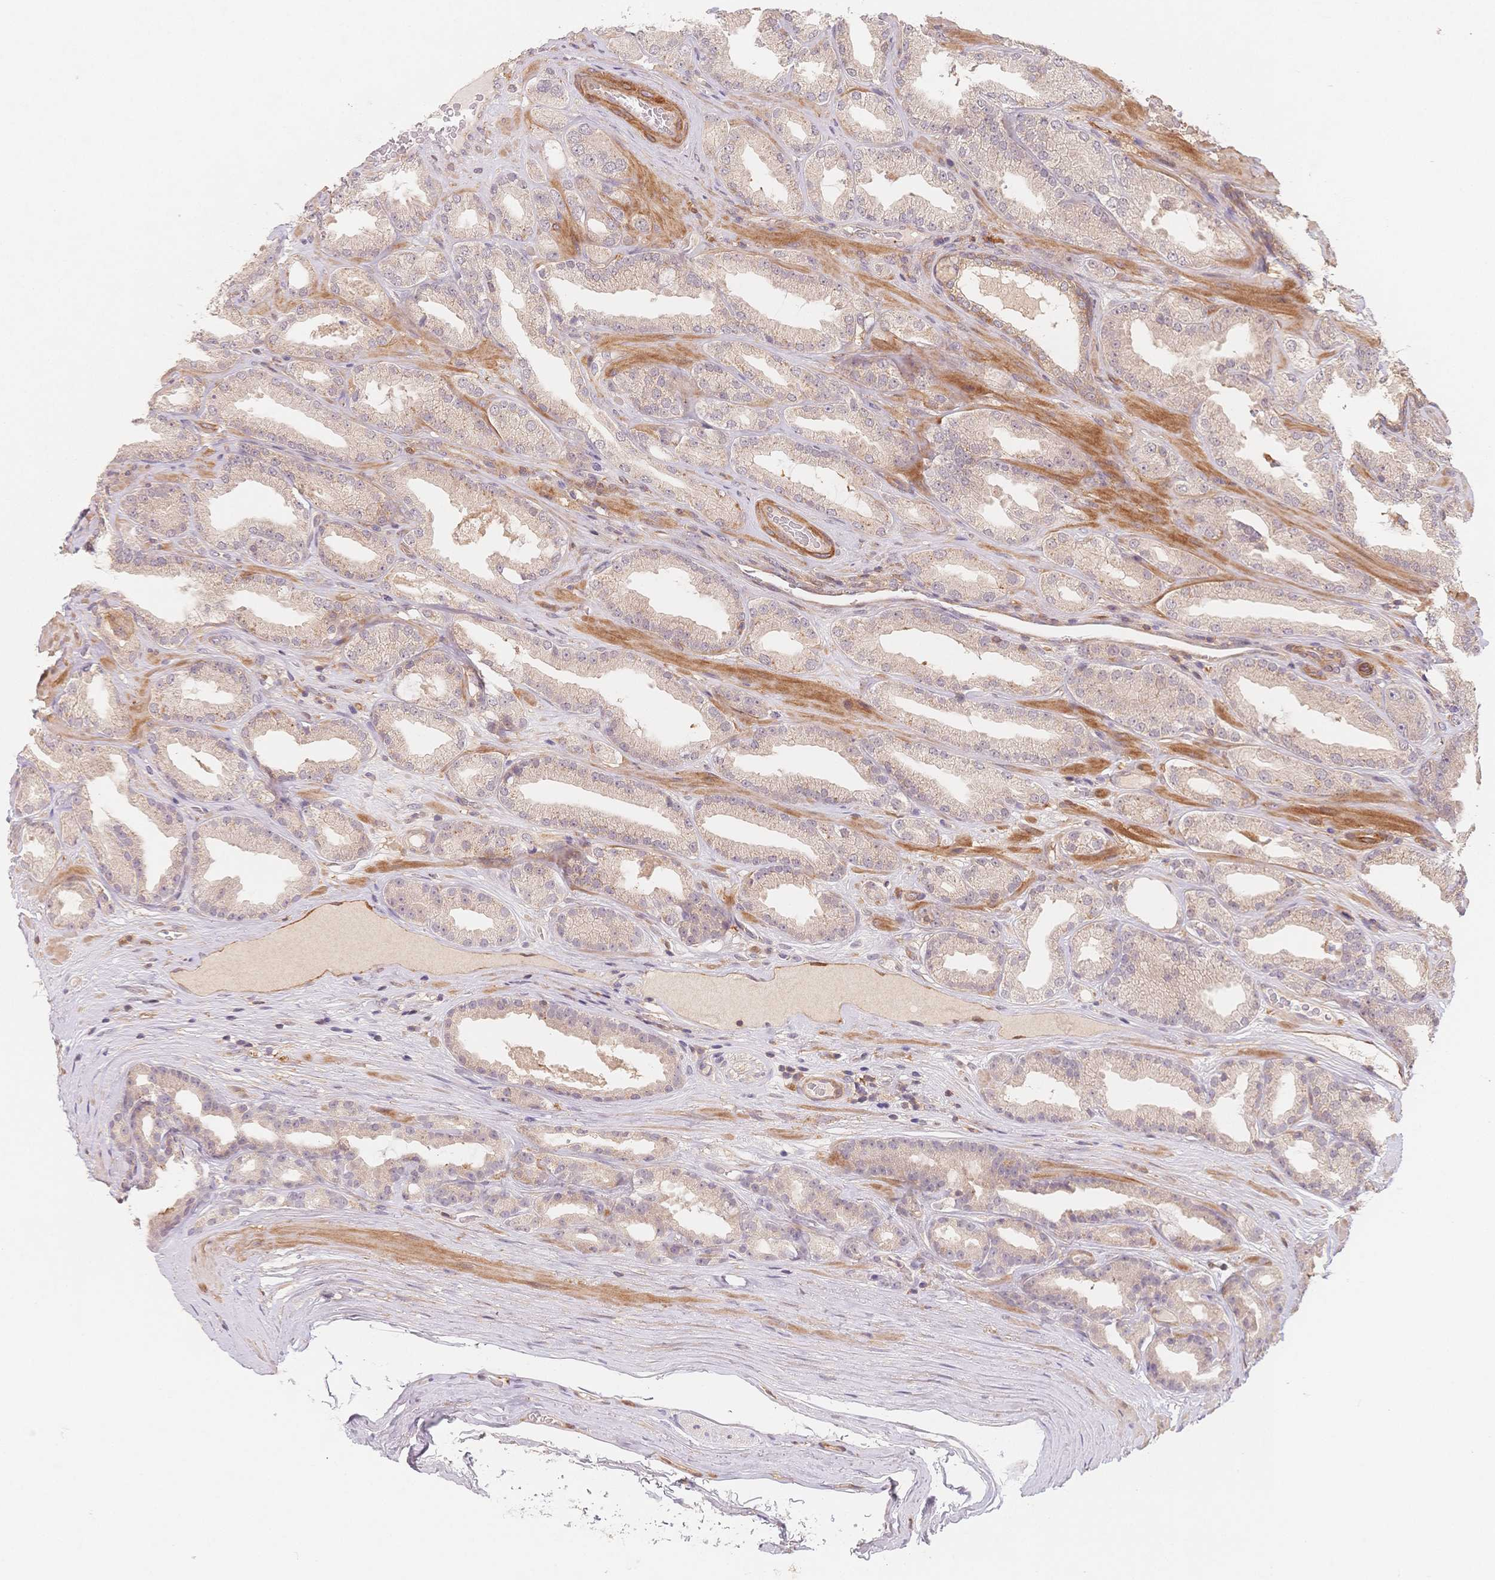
{"staining": {"intensity": "weak", "quantity": "<25%", "location": "cytoplasmic/membranous"}, "tissue": "prostate cancer", "cell_type": "Tumor cells", "image_type": "cancer", "snomed": [{"axis": "morphology", "description": "Adenocarcinoma, Low grade"}, {"axis": "topography", "description": "Prostate"}], "caption": "This is a image of immunohistochemistry staining of low-grade adenocarcinoma (prostate), which shows no positivity in tumor cells.", "gene": "C12orf75", "patient": {"sex": "male", "age": 61}}